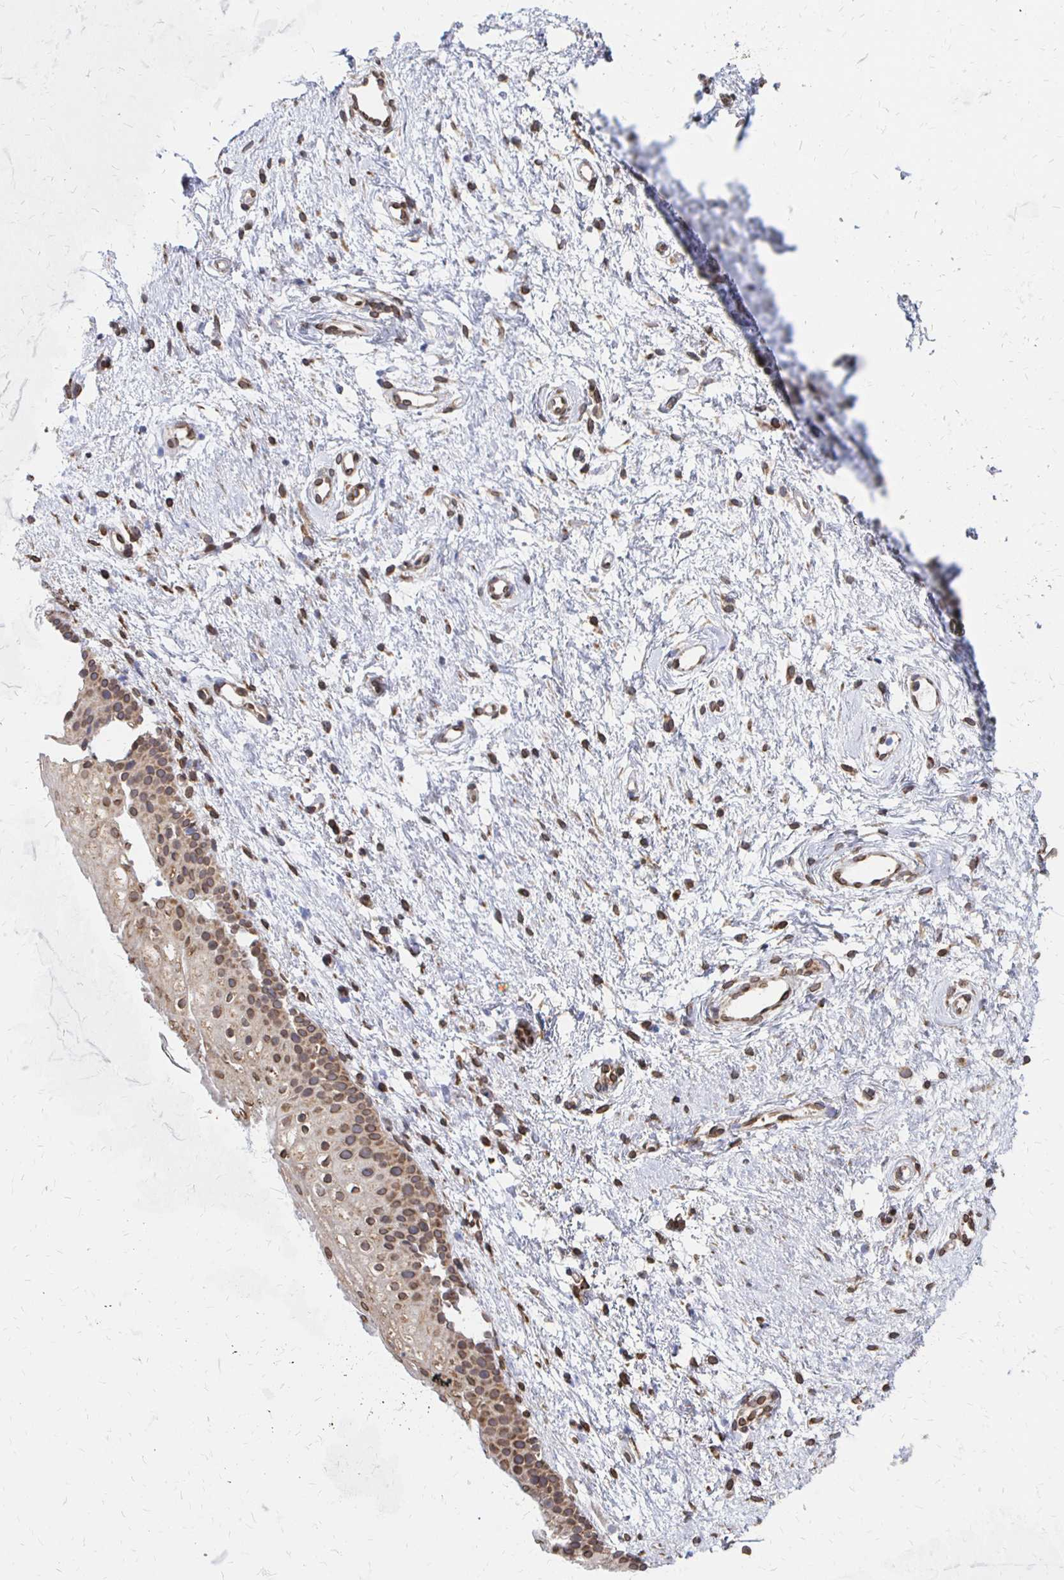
{"staining": {"intensity": "moderate", "quantity": ">75%", "location": "cytoplasmic/membranous,nuclear"}, "tissue": "vagina", "cell_type": "Squamous epithelial cells", "image_type": "normal", "snomed": [{"axis": "morphology", "description": "Normal tissue, NOS"}, {"axis": "topography", "description": "Vagina"}], "caption": "Vagina was stained to show a protein in brown. There is medium levels of moderate cytoplasmic/membranous,nuclear expression in approximately >75% of squamous epithelial cells. The staining was performed using DAB (3,3'-diaminobenzidine), with brown indicating positive protein expression. Nuclei are stained blue with hematoxylin.", "gene": "PELI3", "patient": {"sex": "female", "age": 65}}